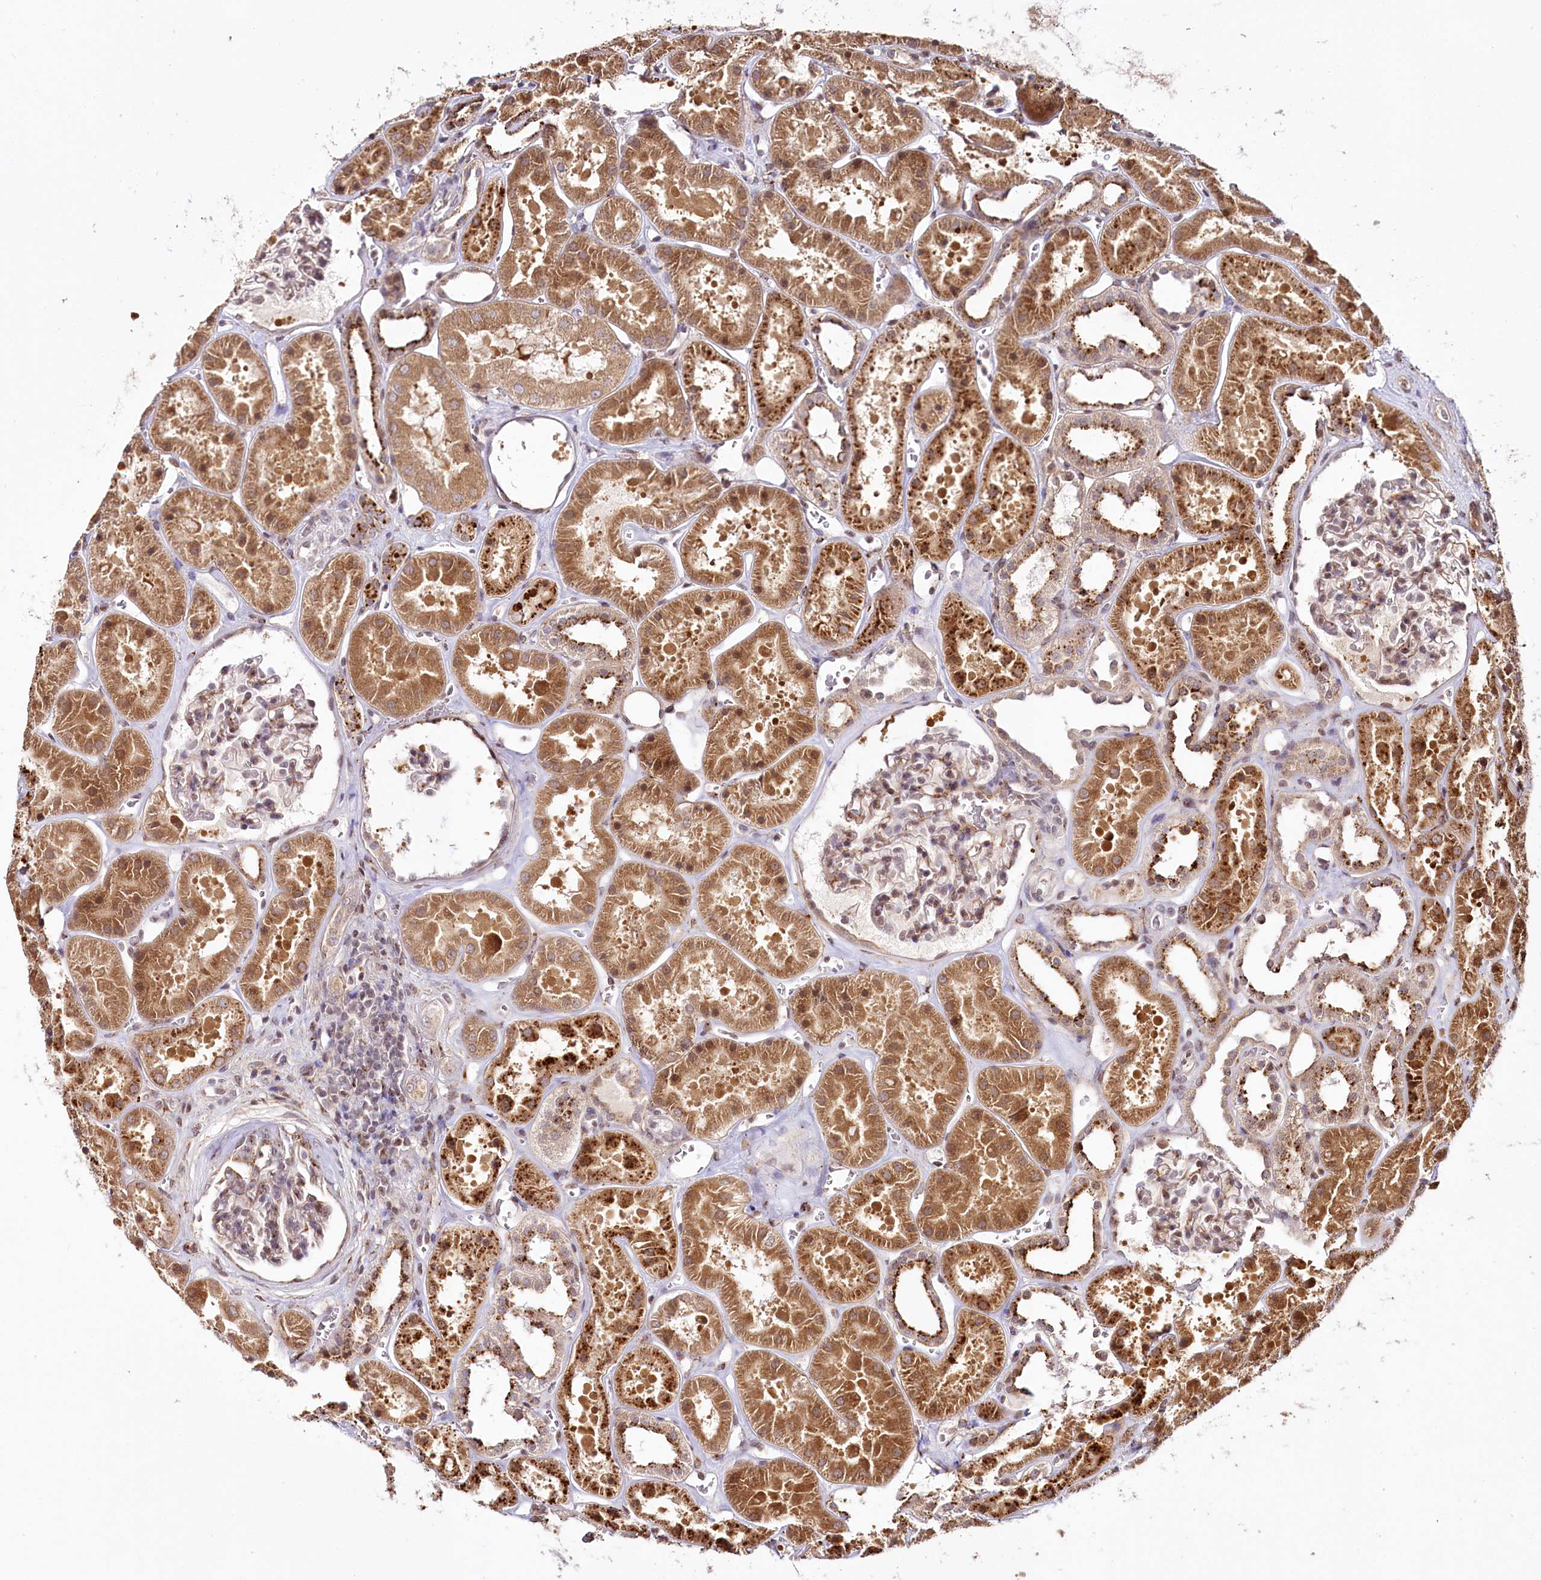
{"staining": {"intensity": "weak", "quantity": "<25%", "location": "cytoplasmic/membranous,nuclear"}, "tissue": "kidney", "cell_type": "Cells in glomeruli", "image_type": "normal", "snomed": [{"axis": "morphology", "description": "Normal tissue, NOS"}, {"axis": "topography", "description": "Kidney"}], "caption": "An immunohistochemistry image of benign kidney is shown. There is no staining in cells in glomeruli of kidney.", "gene": "HOXC8", "patient": {"sex": "female", "age": 41}}